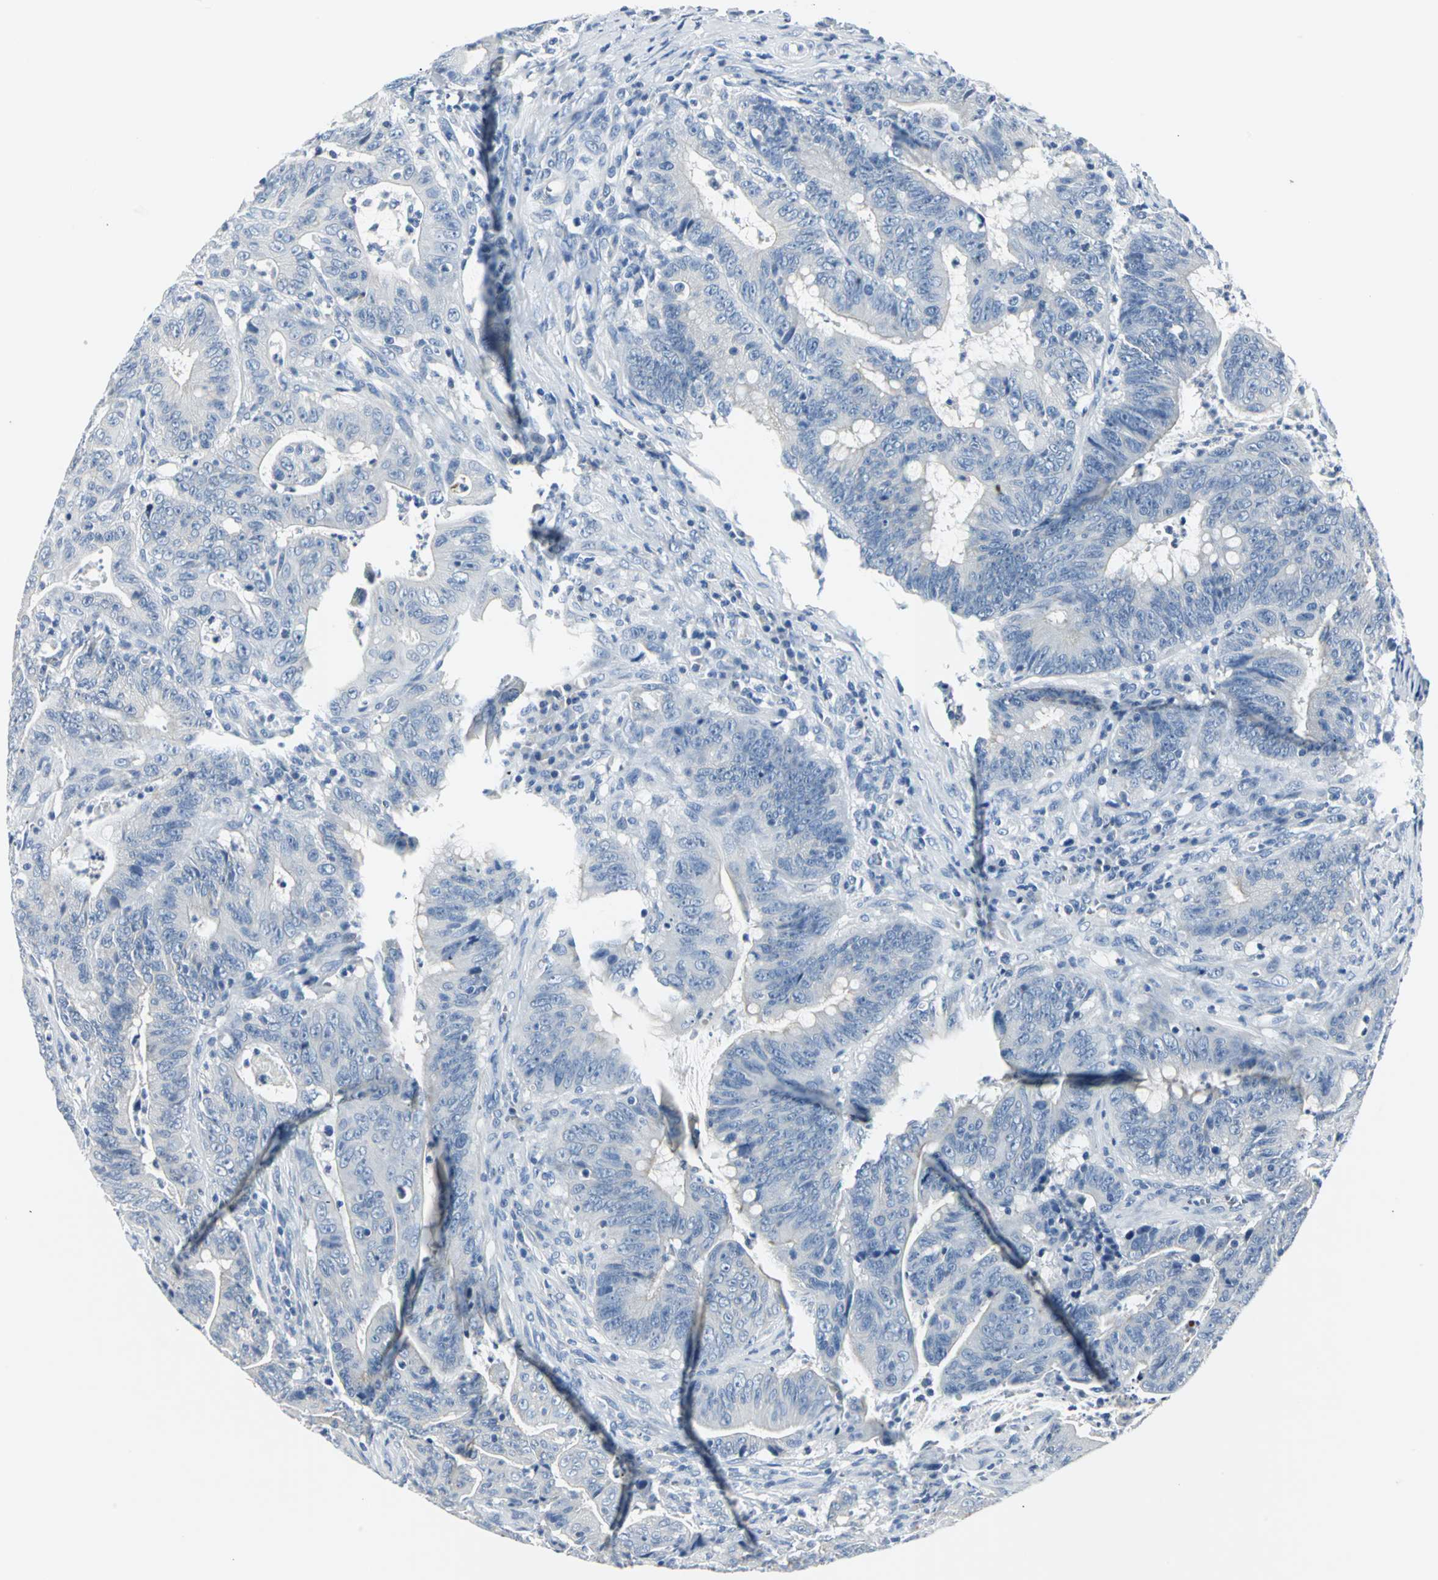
{"staining": {"intensity": "negative", "quantity": "none", "location": "none"}, "tissue": "colorectal cancer", "cell_type": "Tumor cells", "image_type": "cancer", "snomed": [{"axis": "morphology", "description": "Adenocarcinoma, NOS"}, {"axis": "topography", "description": "Colon"}], "caption": "Human colorectal cancer stained for a protein using IHC demonstrates no positivity in tumor cells.", "gene": "RIPOR1", "patient": {"sex": "male", "age": 45}}